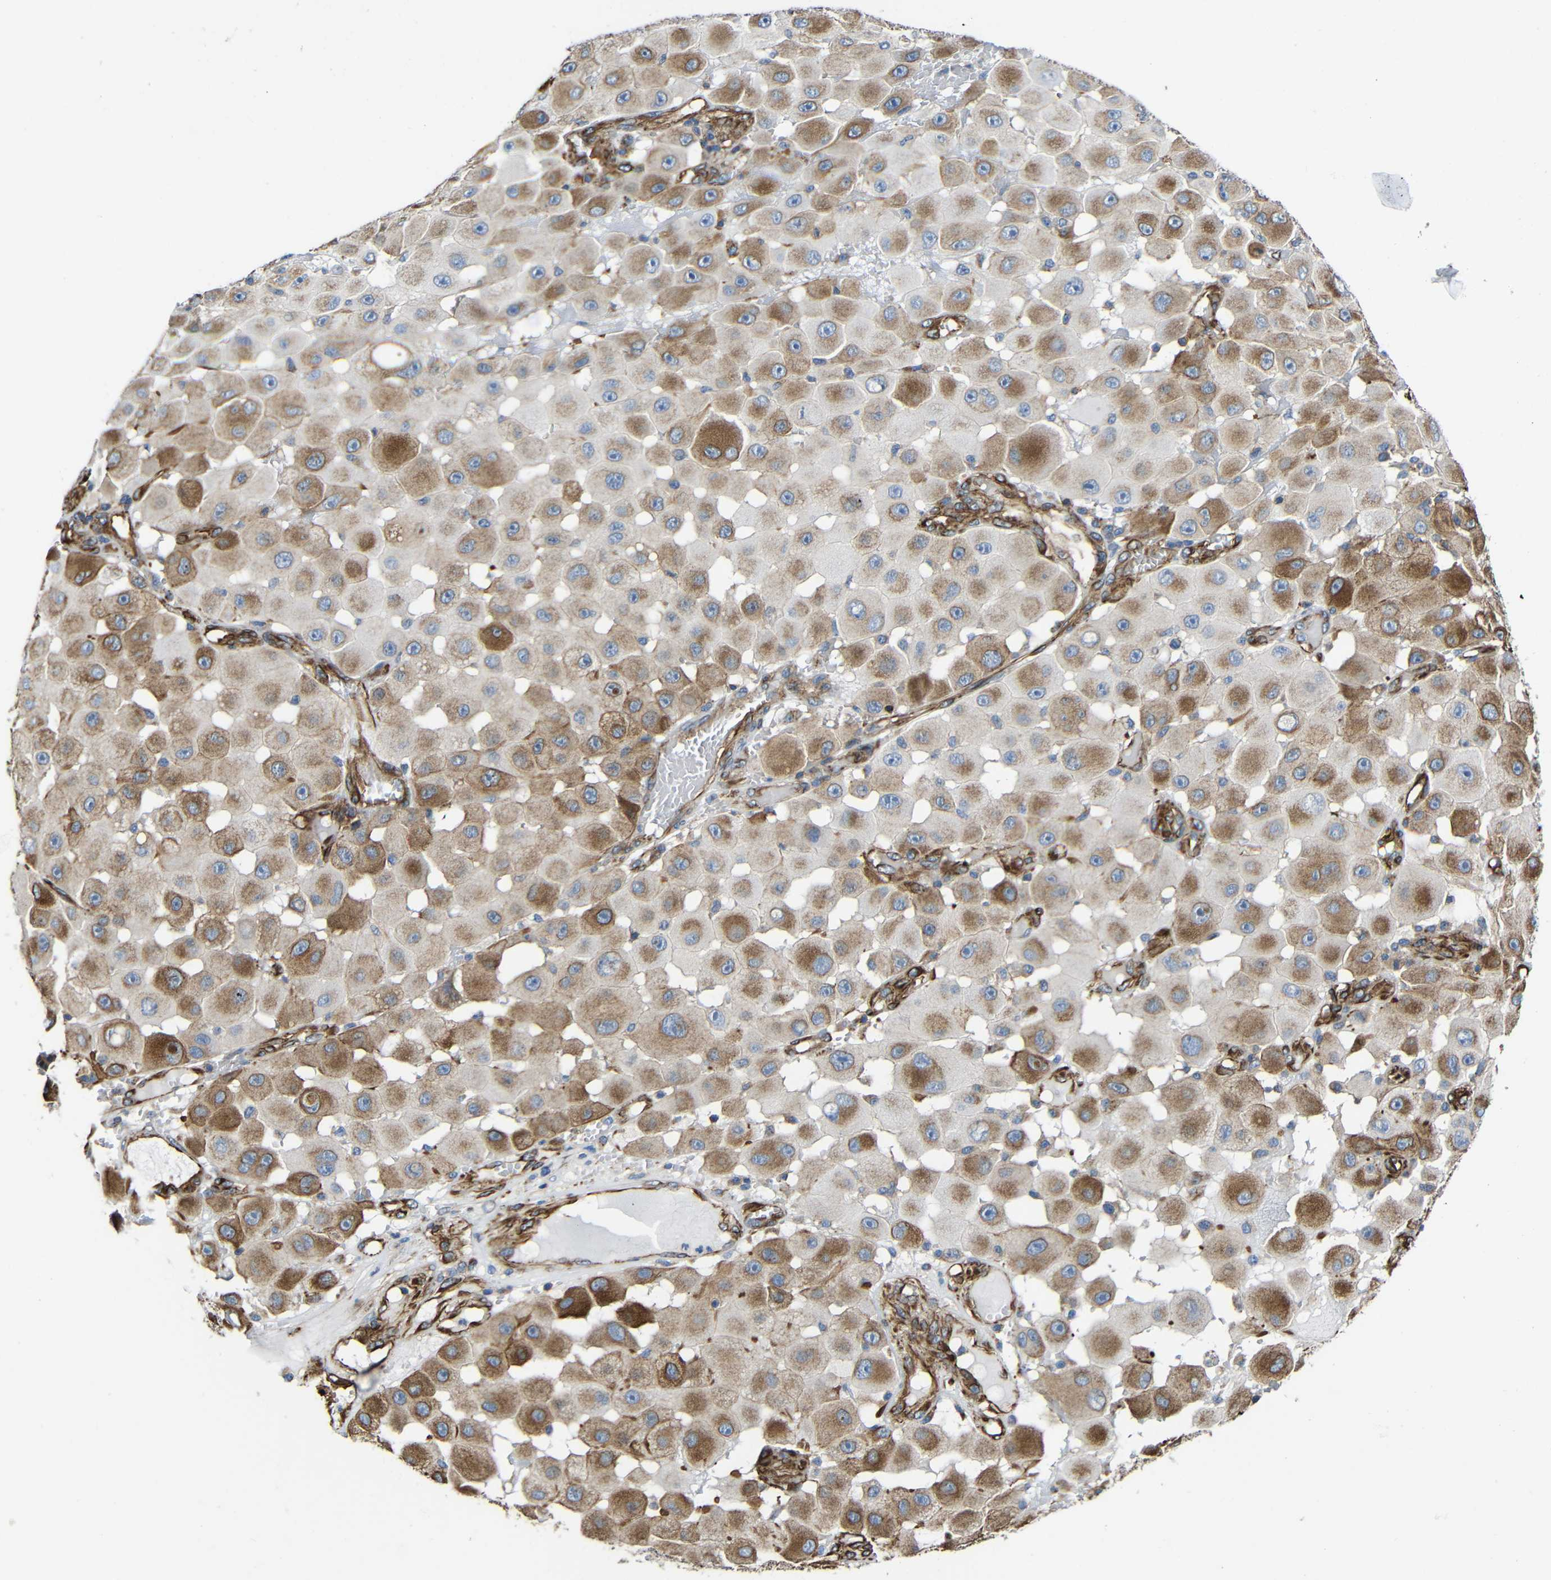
{"staining": {"intensity": "moderate", "quantity": ">75%", "location": "cytoplasmic/membranous"}, "tissue": "melanoma", "cell_type": "Tumor cells", "image_type": "cancer", "snomed": [{"axis": "morphology", "description": "Malignant melanoma, NOS"}, {"axis": "topography", "description": "Skin"}], "caption": "Melanoma stained with a brown dye shows moderate cytoplasmic/membranous positive expression in about >75% of tumor cells.", "gene": "IGSF10", "patient": {"sex": "female", "age": 81}}